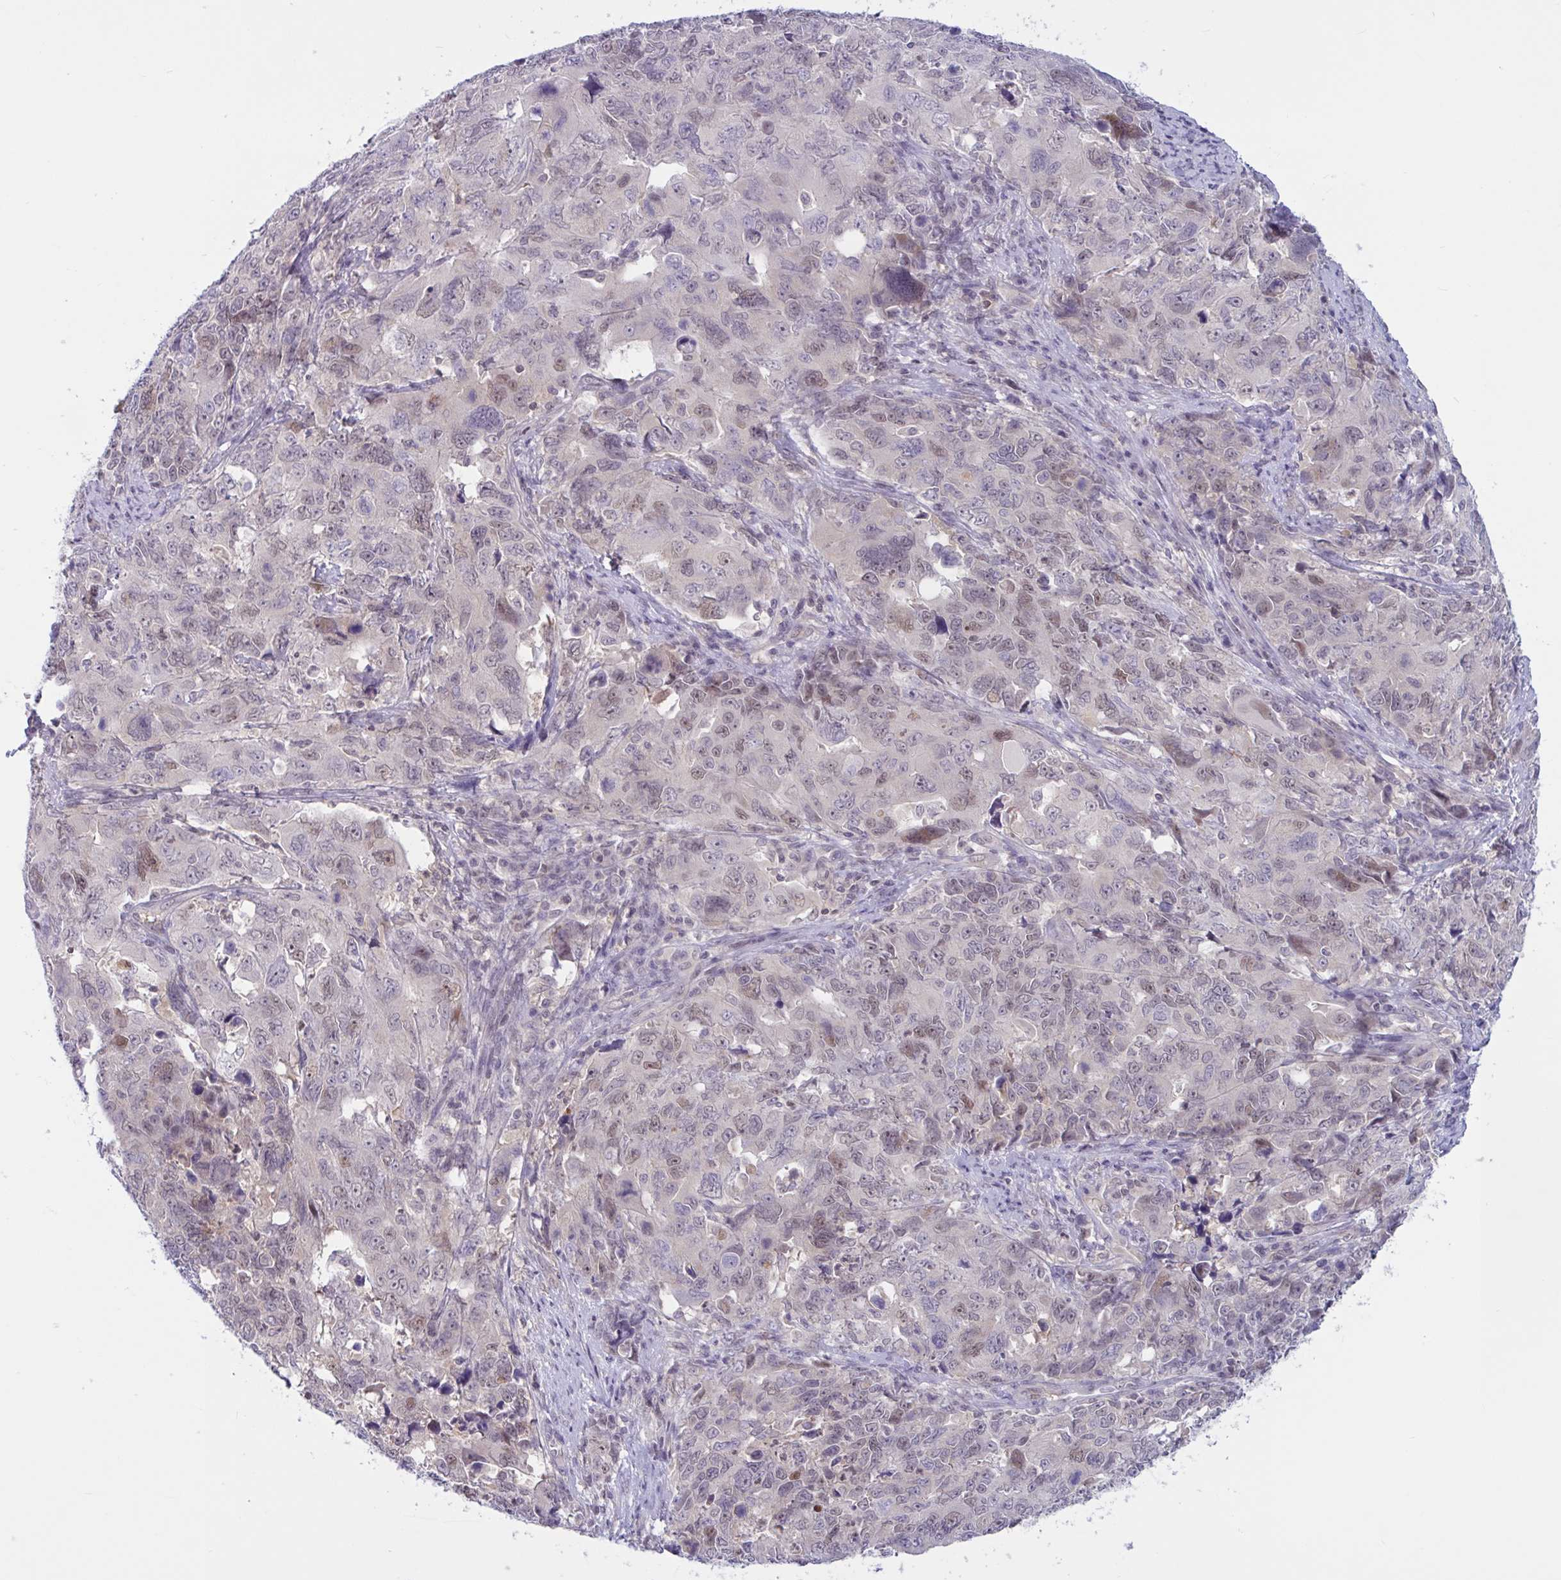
{"staining": {"intensity": "weak", "quantity": "<25%", "location": "nuclear"}, "tissue": "cervical cancer", "cell_type": "Tumor cells", "image_type": "cancer", "snomed": [{"axis": "morphology", "description": "Adenocarcinoma, NOS"}, {"axis": "topography", "description": "Cervix"}], "caption": "Cervical cancer was stained to show a protein in brown. There is no significant expression in tumor cells.", "gene": "TSN", "patient": {"sex": "female", "age": 63}}